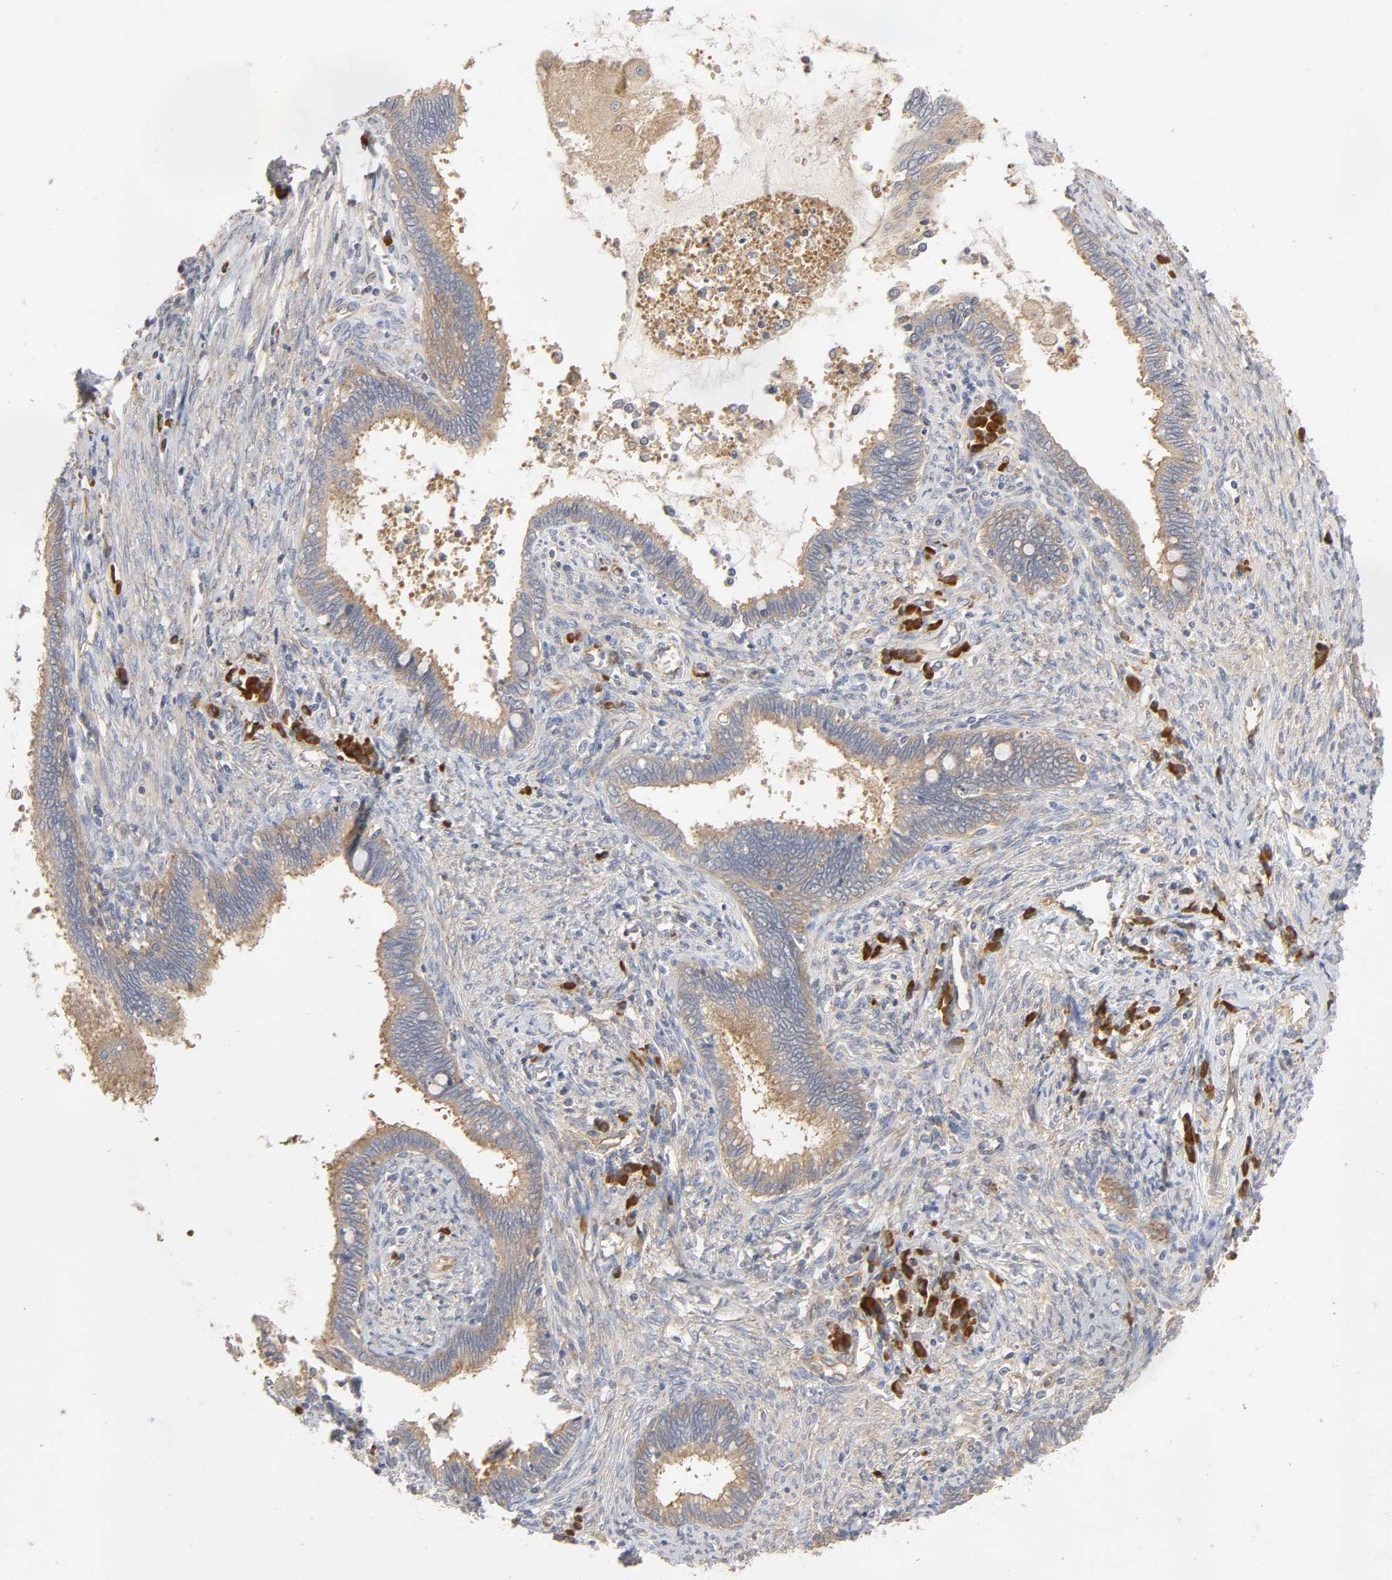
{"staining": {"intensity": "weak", "quantity": ">75%", "location": "cytoplasmic/membranous"}, "tissue": "cervical cancer", "cell_type": "Tumor cells", "image_type": "cancer", "snomed": [{"axis": "morphology", "description": "Adenocarcinoma, NOS"}, {"axis": "topography", "description": "Cervix"}], "caption": "Immunohistochemistry of human cervical cancer (adenocarcinoma) exhibits low levels of weak cytoplasmic/membranous staining in about >75% of tumor cells.", "gene": "SCHIP1", "patient": {"sex": "female", "age": 44}}